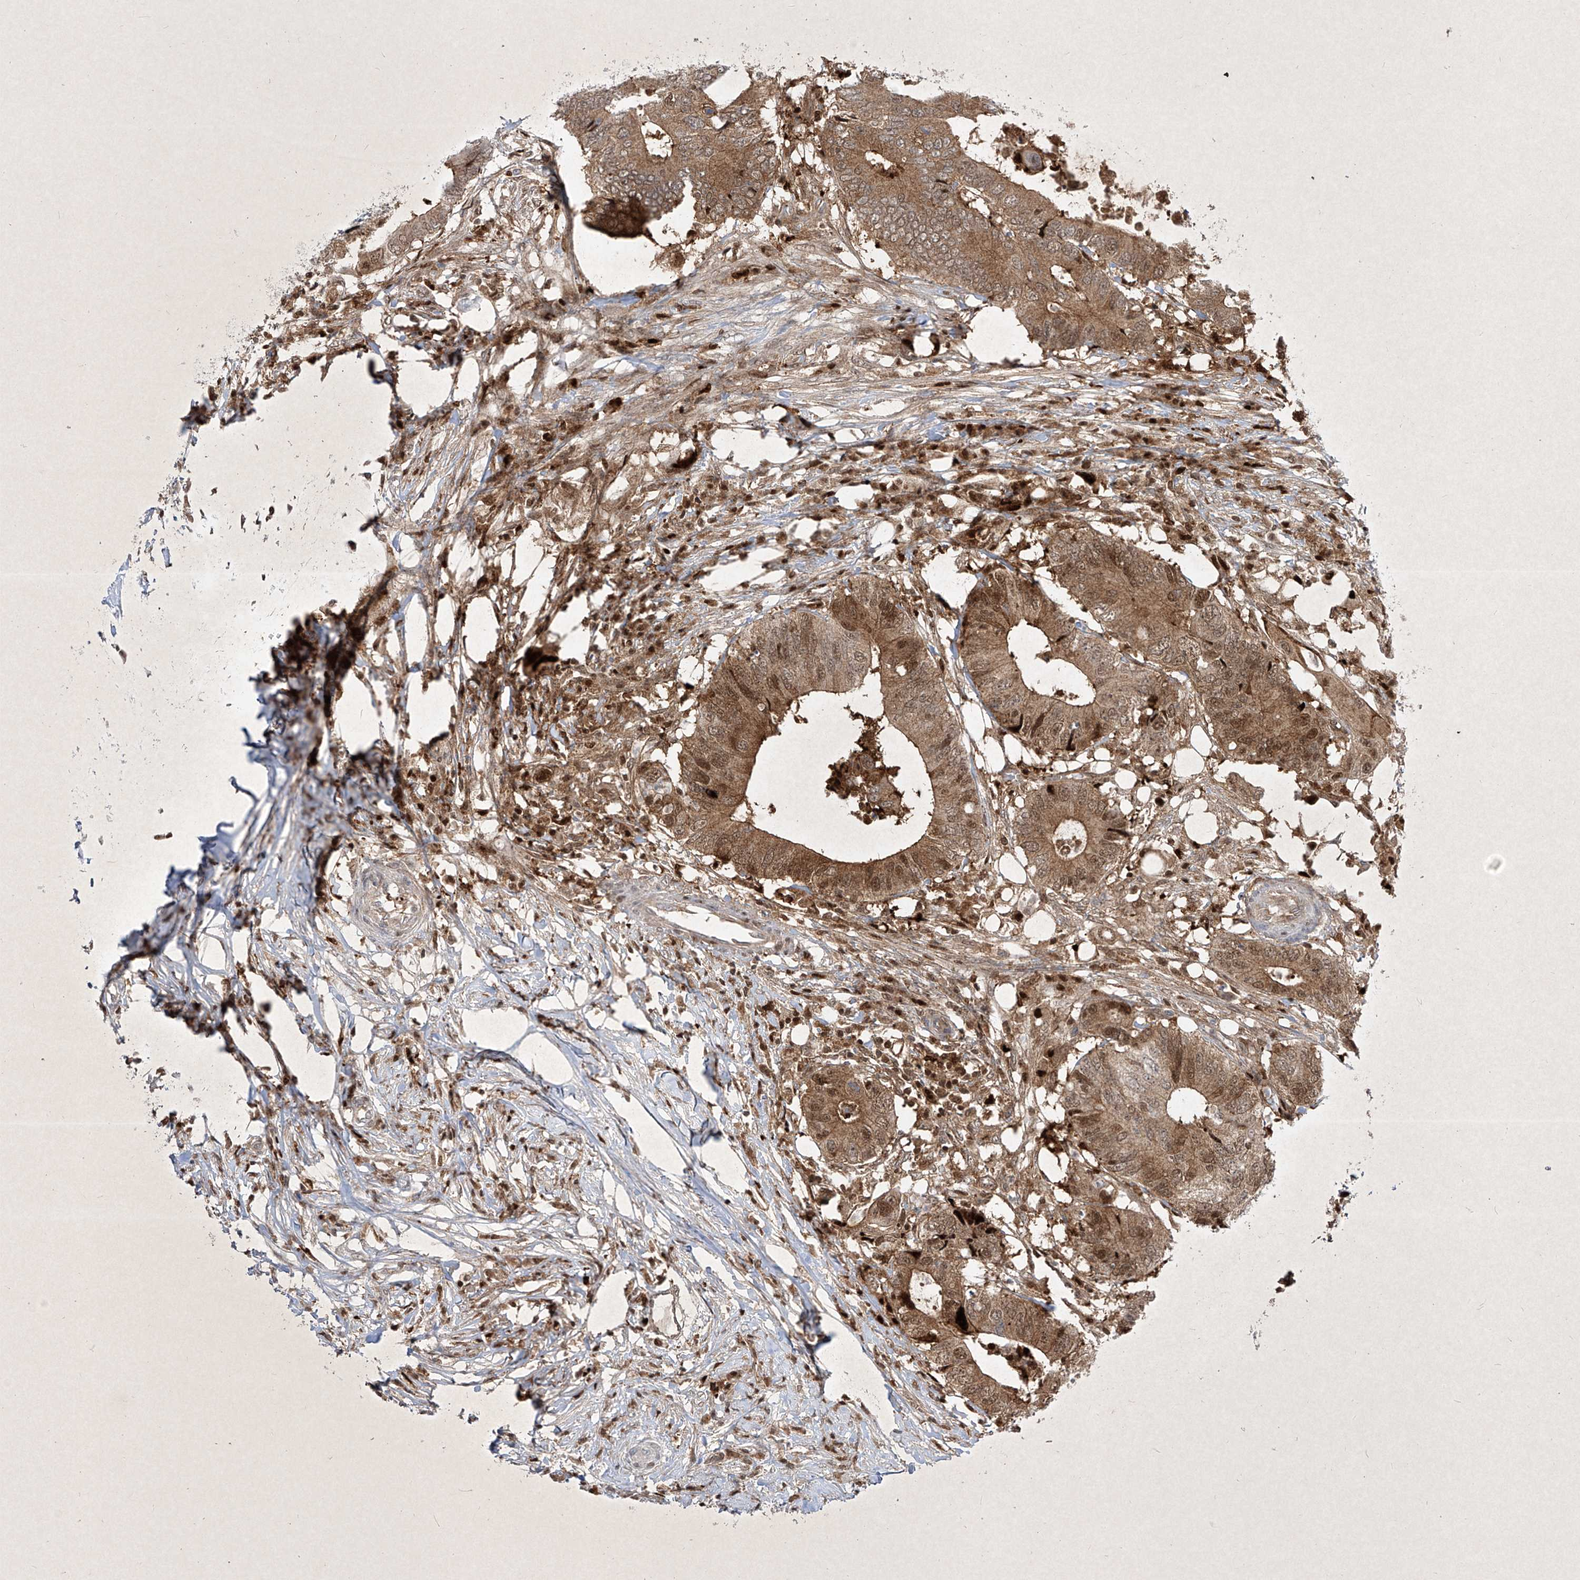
{"staining": {"intensity": "moderate", "quantity": ">75%", "location": "cytoplasmic/membranous,nuclear"}, "tissue": "colorectal cancer", "cell_type": "Tumor cells", "image_type": "cancer", "snomed": [{"axis": "morphology", "description": "Adenocarcinoma, NOS"}, {"axis": "topography", "description": "Colon"}], "caption": "Colorectal cancer stained with a brown dye shows moderate cytoplasmic/membranous and nuclear positive expression in about >75% of tumor cells.", "gene": "PSMB10", "patient": {"sex": "male", "age": 71}}